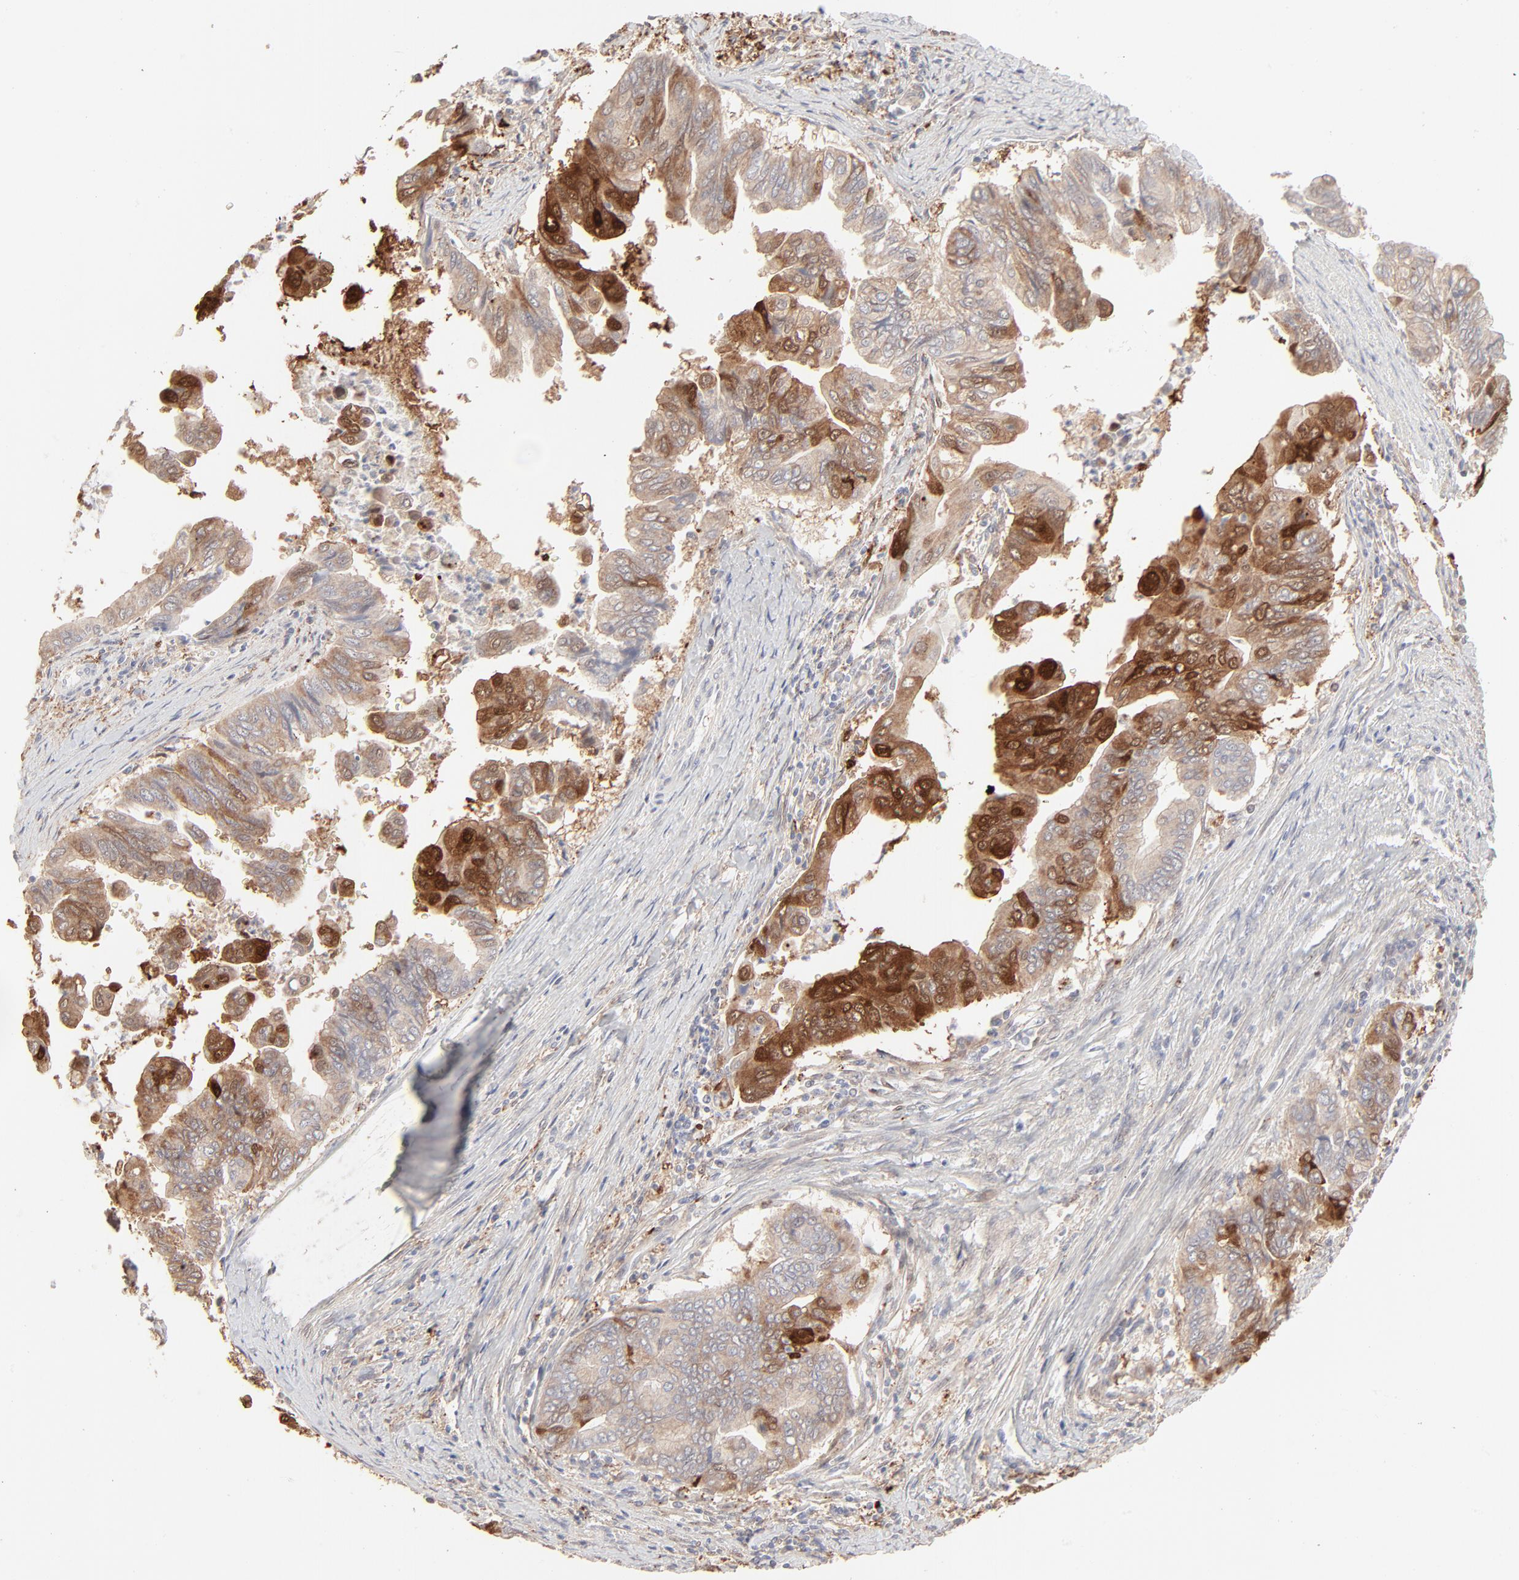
{"staining": {"intensity": "strong", "quantity": ">75%", "location": "cytoplasmic/membranous"}, "tissue": "stomach cancer", "cell_type": "Tumor cells", "image_type": "cancer", "snomed": [{"axis": "morphology", "description": "Adenocarcinoma, NOS"}, {"axis": "topography", "description": "Stomach, upper"}], "caption": "A histopathology image of human stomach cancer (adenocarcinoma) stained for a protein exhibits strong cytoplasmic/membranous brown staining in tumor cells.", "gene": "LGALS2", "patient": {"sex": "male", "age": 80}}